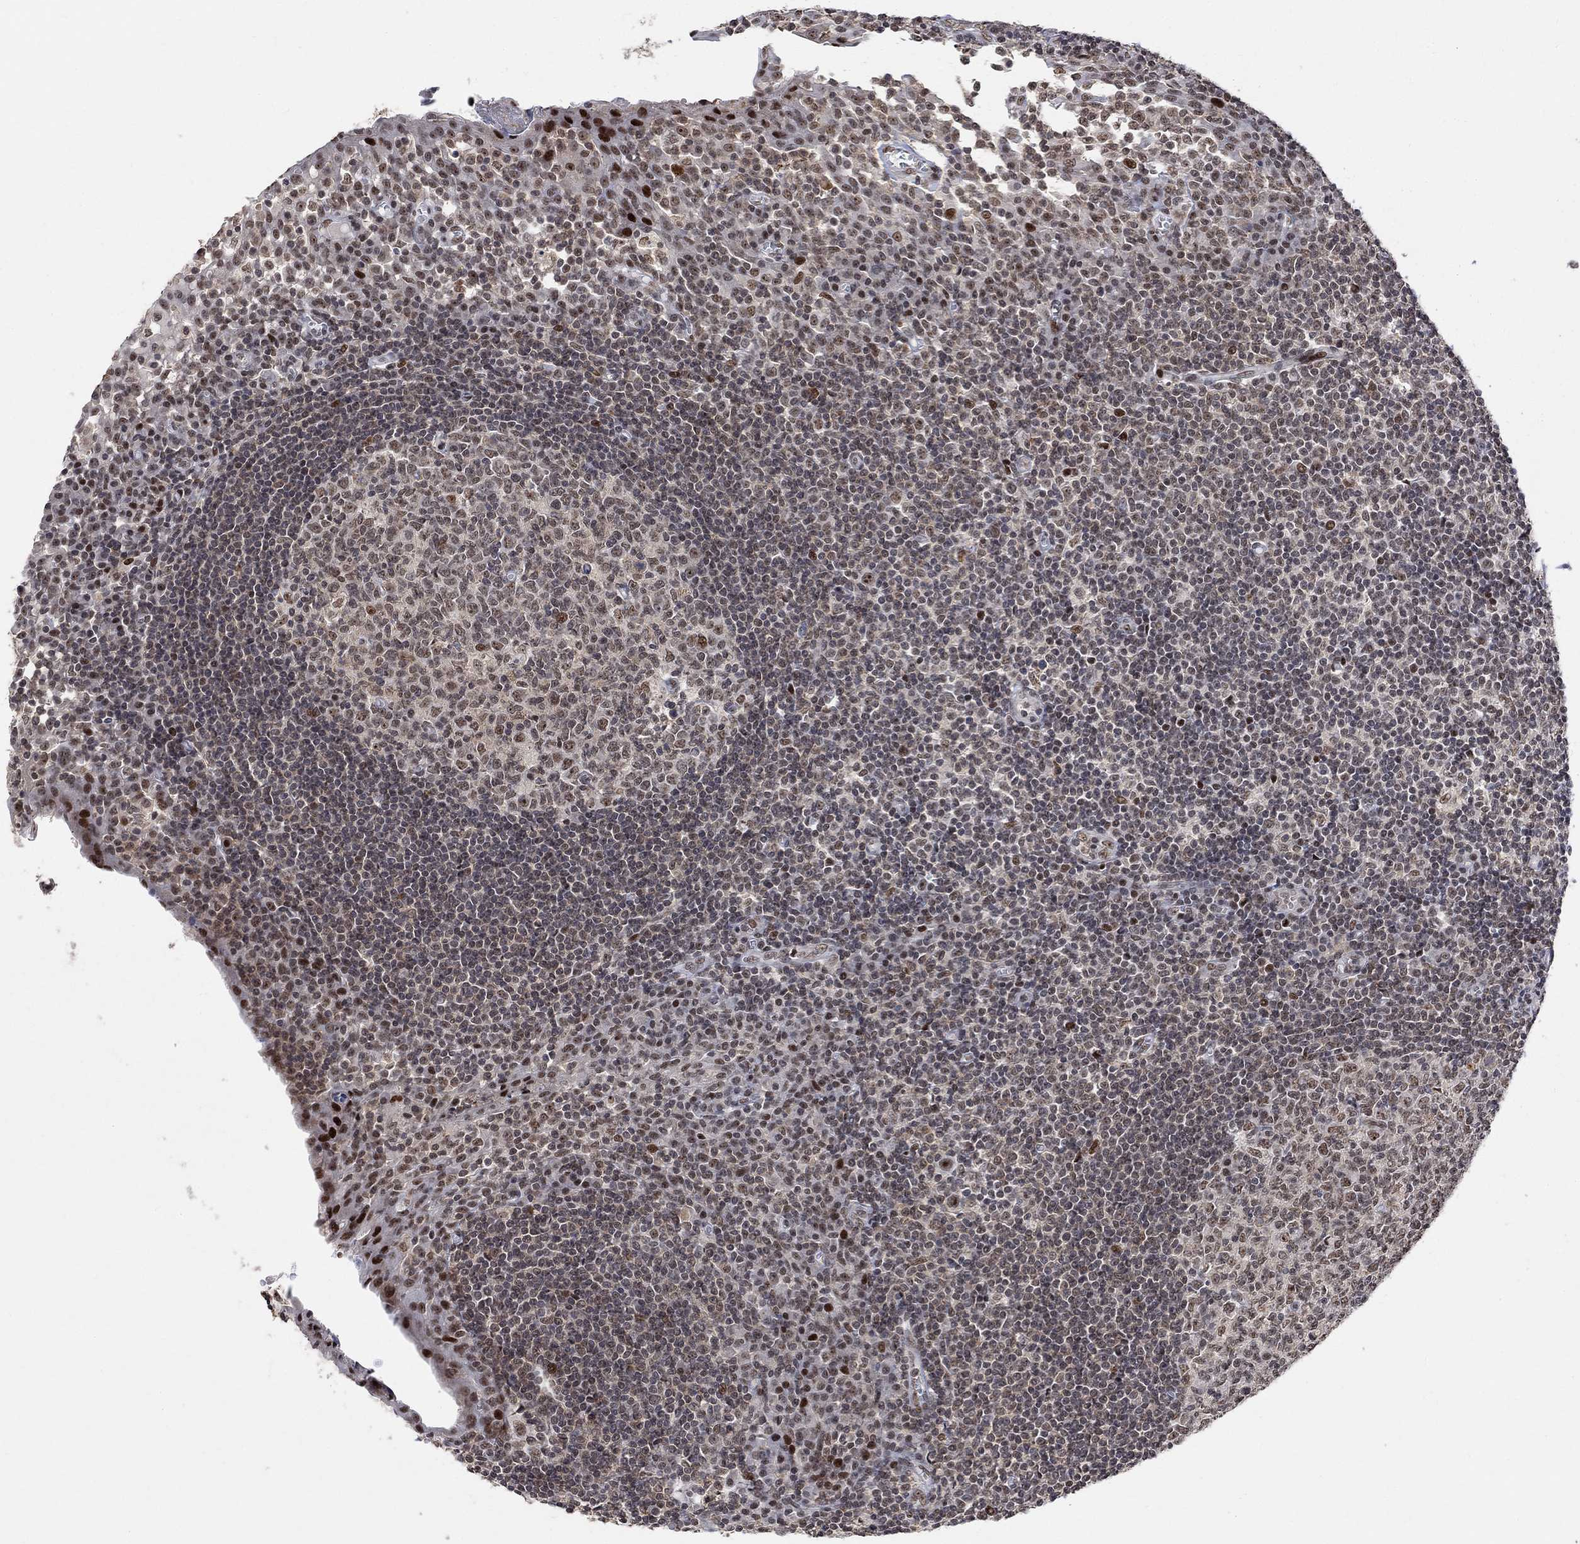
{"staining": {"intensity": "strong", "quantity": "<25%", "location": "nuclear"}, "tissue": "tonsil", "cell_type": "Germinal center cells", "image_type": "normal", "snomed": [{"axis": "morphology", "description": "Normal tissue, NOS"}, {"axis": "topography", "description": "Tonsil"}], "caption": "IHC histopathology image of unremarkable tonsil stained for a protein (brown), which reveals medium levels of strong nuclear staining in approximately <25% of germinal center cells.", "gene": "E4F1", "patient": {"sex": "female", "age": 13}}